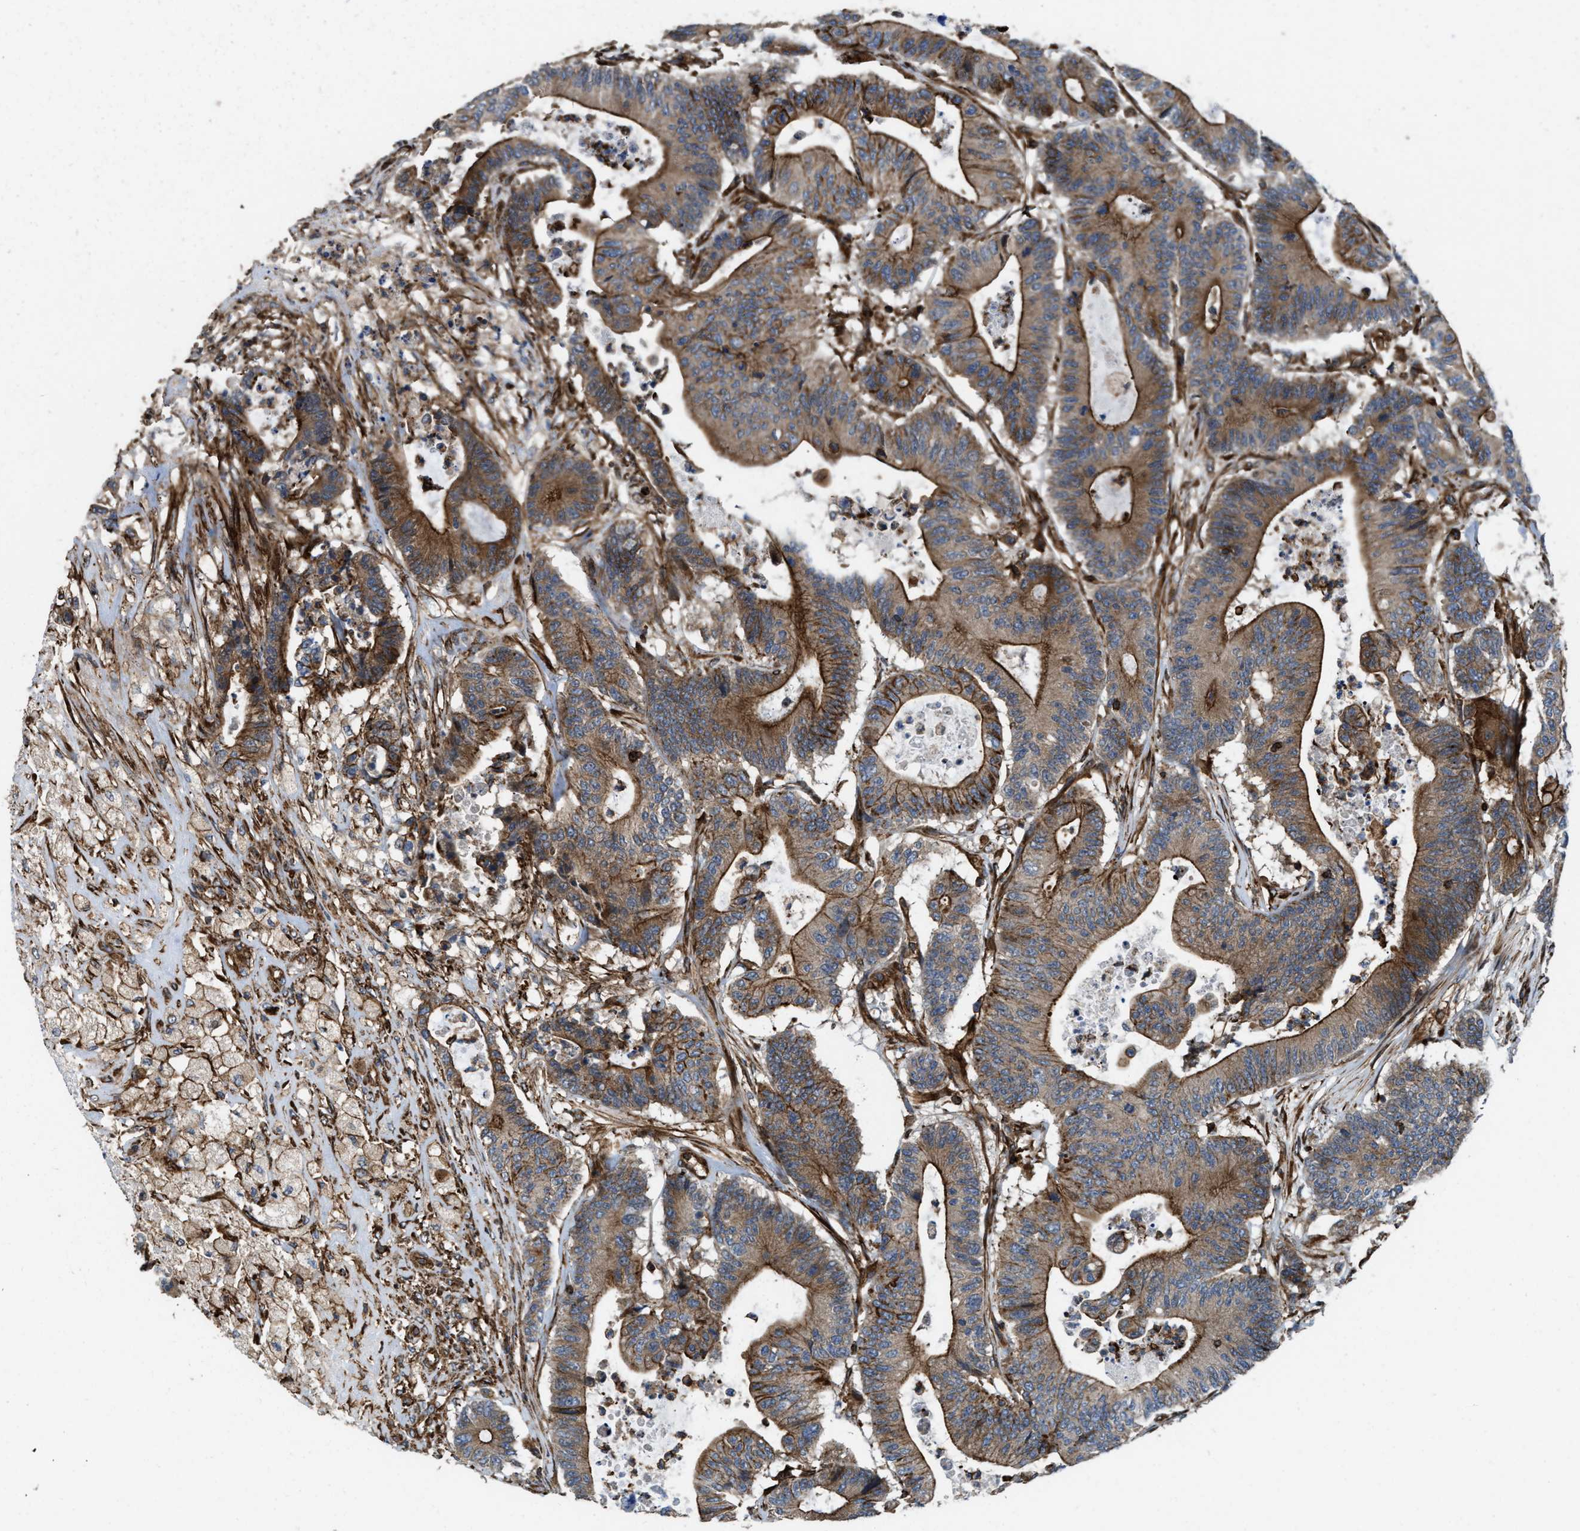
{"staining": {"intensity": "strong", "quantity": "25%-75%", "location": "cytoplasmic/membranous"}, "tissue": "colorectal cancer", "cell_type": "Tumor cells", "image_type": "cancer", "snomed": [{"axis": "morphology", "description": "Adenocarcinoma, NOS"}, {"axis": "topography", "description": "Colon"}], "caption": "This is a photomicrograph of immunohistochemistry staining of colorectal adenocarcinoma, which shows strong positivity in the cytoplasmic/membranous of tumor cells.", "gene": "EGLN1", "patient": {"sex": "female", "age": 84}}